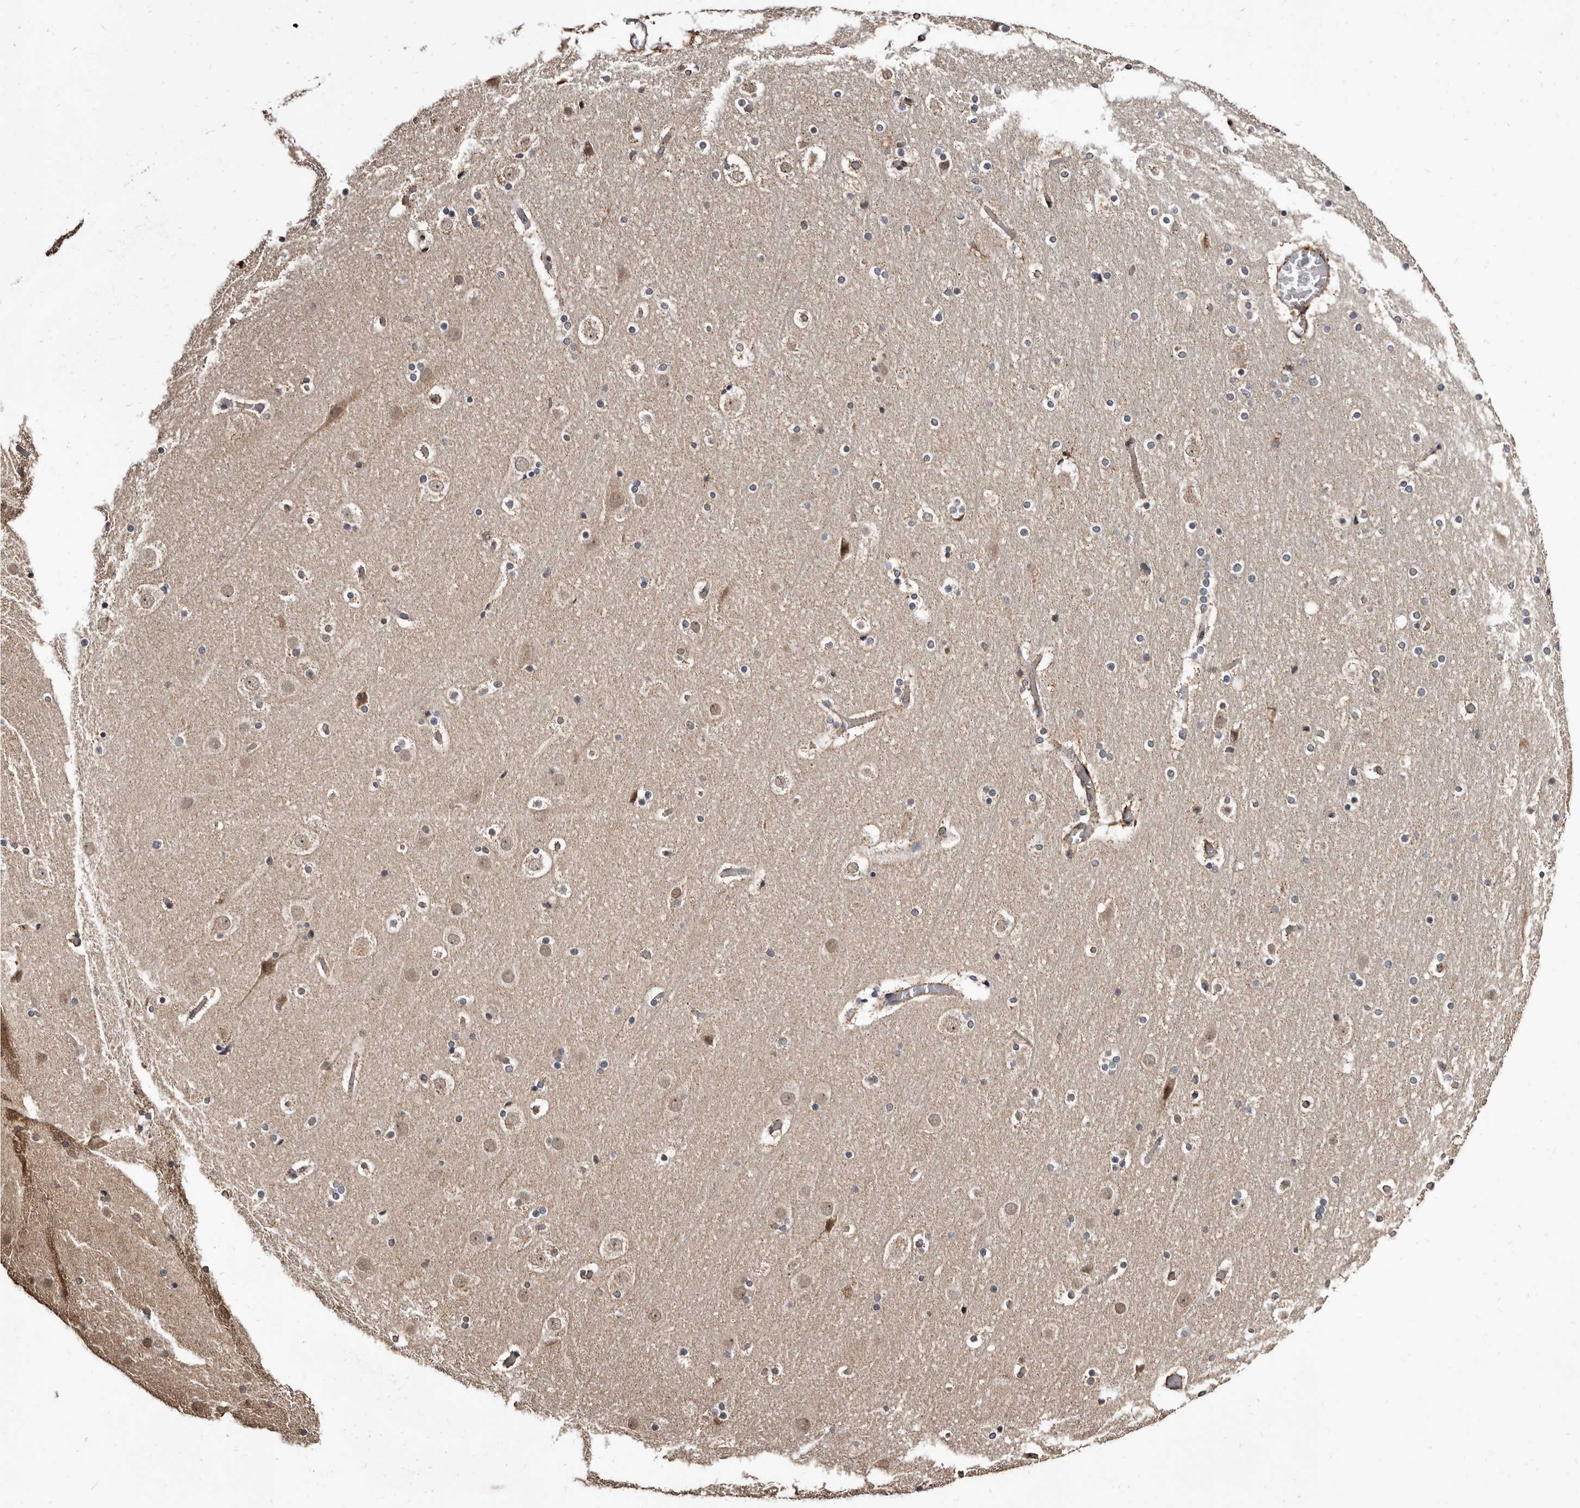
{"staining": {"intensity": "negative", "quantity": "none", "location": "none"}, "tissue": "cerebral cortex", "cell_type": "Endothelial cells", "image_type": "normal", "snomed": [{"axis": "morphology", "description": "Normal tissue, NOS"}, {"axis": "topography", "description": "Cerebral cortex"}], "caption": "Endothelial cells are negative for brown protein staining in normal cerebral cortex. (Stains: DAB (3,3'-diaminobenzidine) immunohistochemistry with hematoxylin counter stain, Microscopy: brightfield microscopy at high magnification).", "gene": "AKAP7", "patient": {"sex": "male", "age": 57}}